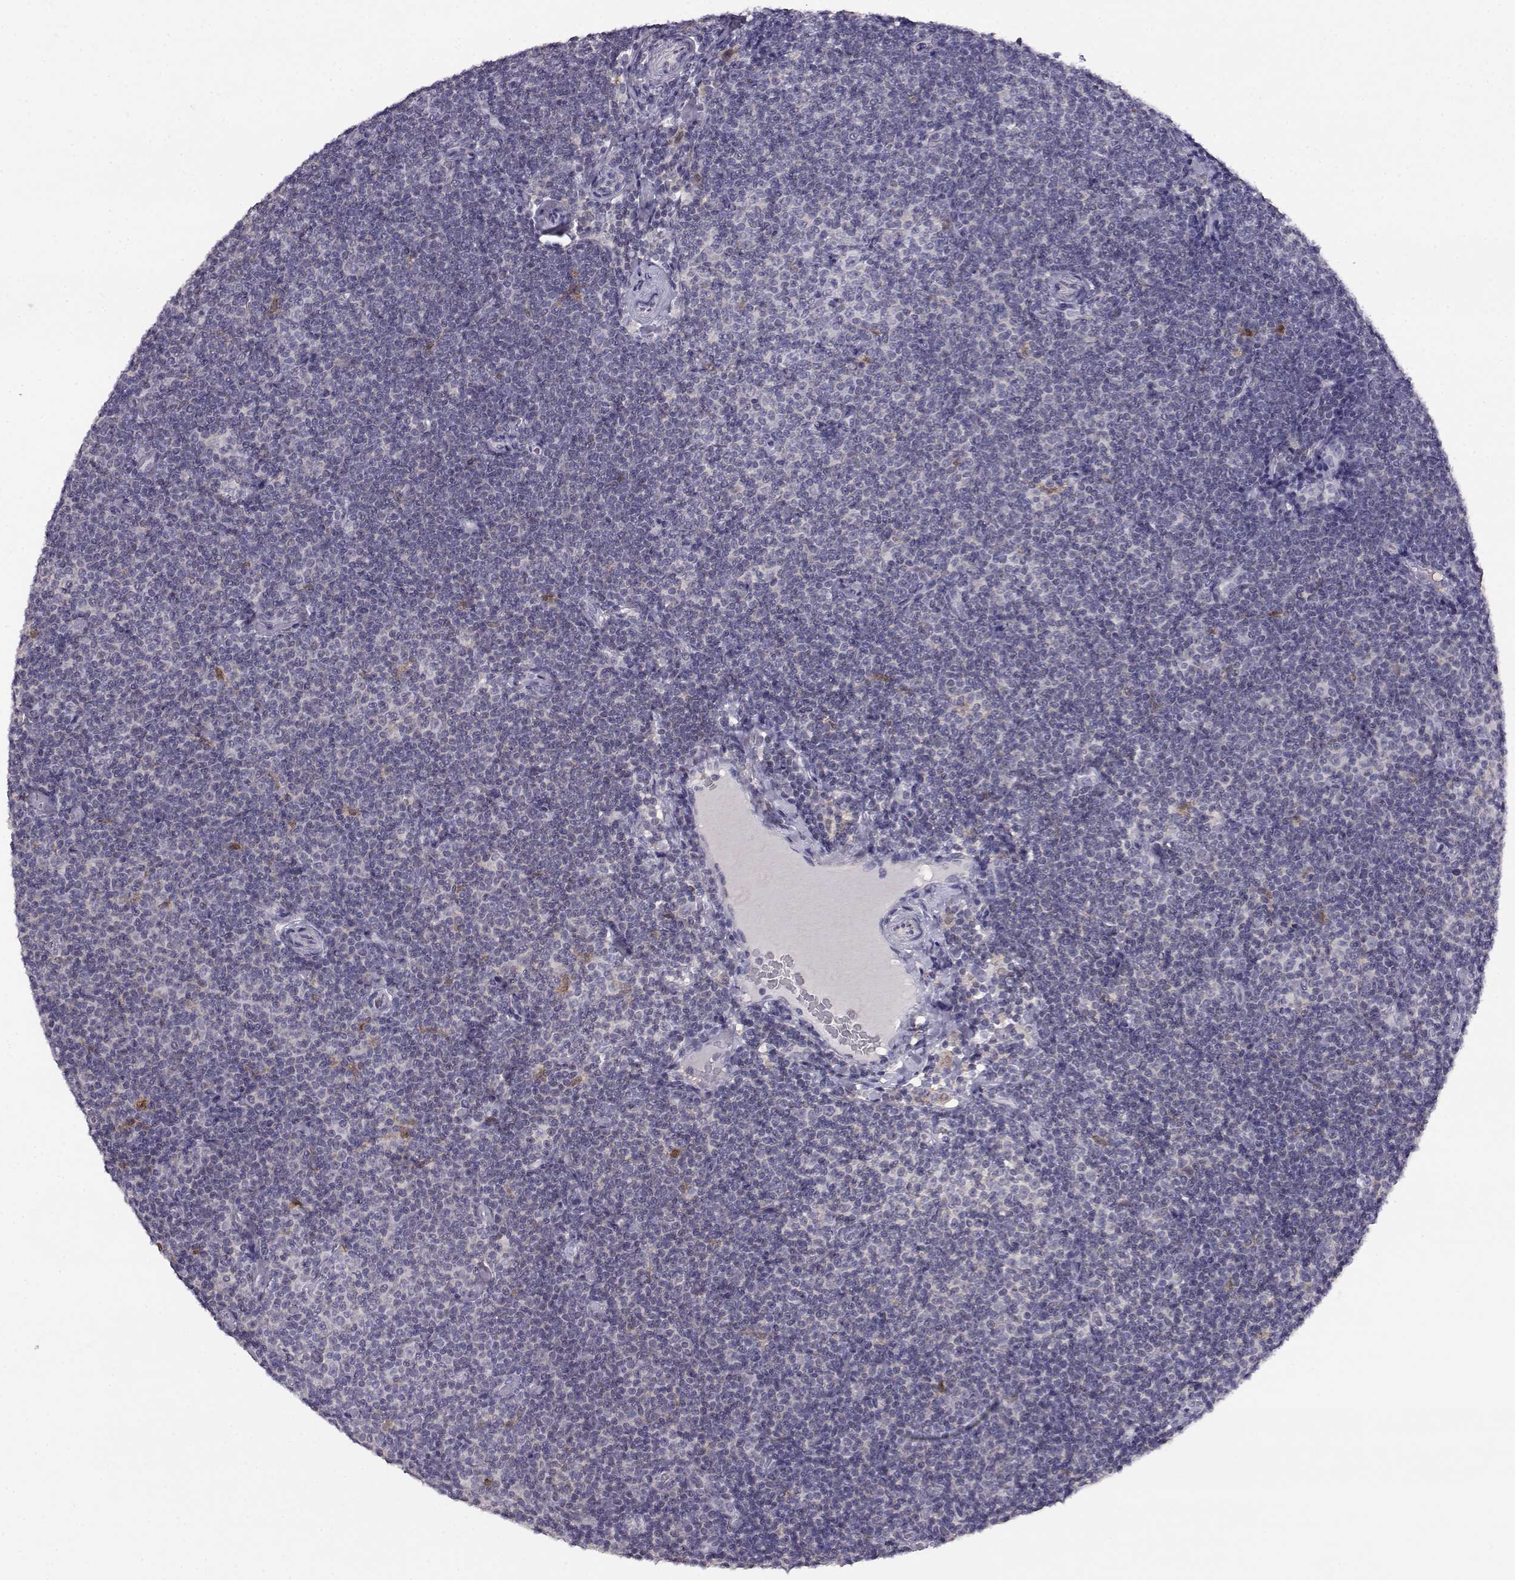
{"staining": {"intensity": "weak", "quantity": "<25%", "location": "cytoplasmic/membranous"}, "tissue": "lymphoma", "cell_type": "Tumor cells", "image_type": "cancer", "snomed": [{"axis": "morphology", "description": "Malignant lymphoma, non-Hodgkin's type, Low grade"}, {"axis": "topography", "description": "Lymph node"}], "caption": "This photomicrograph is of lymphoma stained with immunohistochemistry (IHC) to label a protein in brown with the nuclei are counter-stained blue. There is no expression in tumor cells.", "gene": "AKR1B1", "patient": {"sex": "male", "age": 81}}